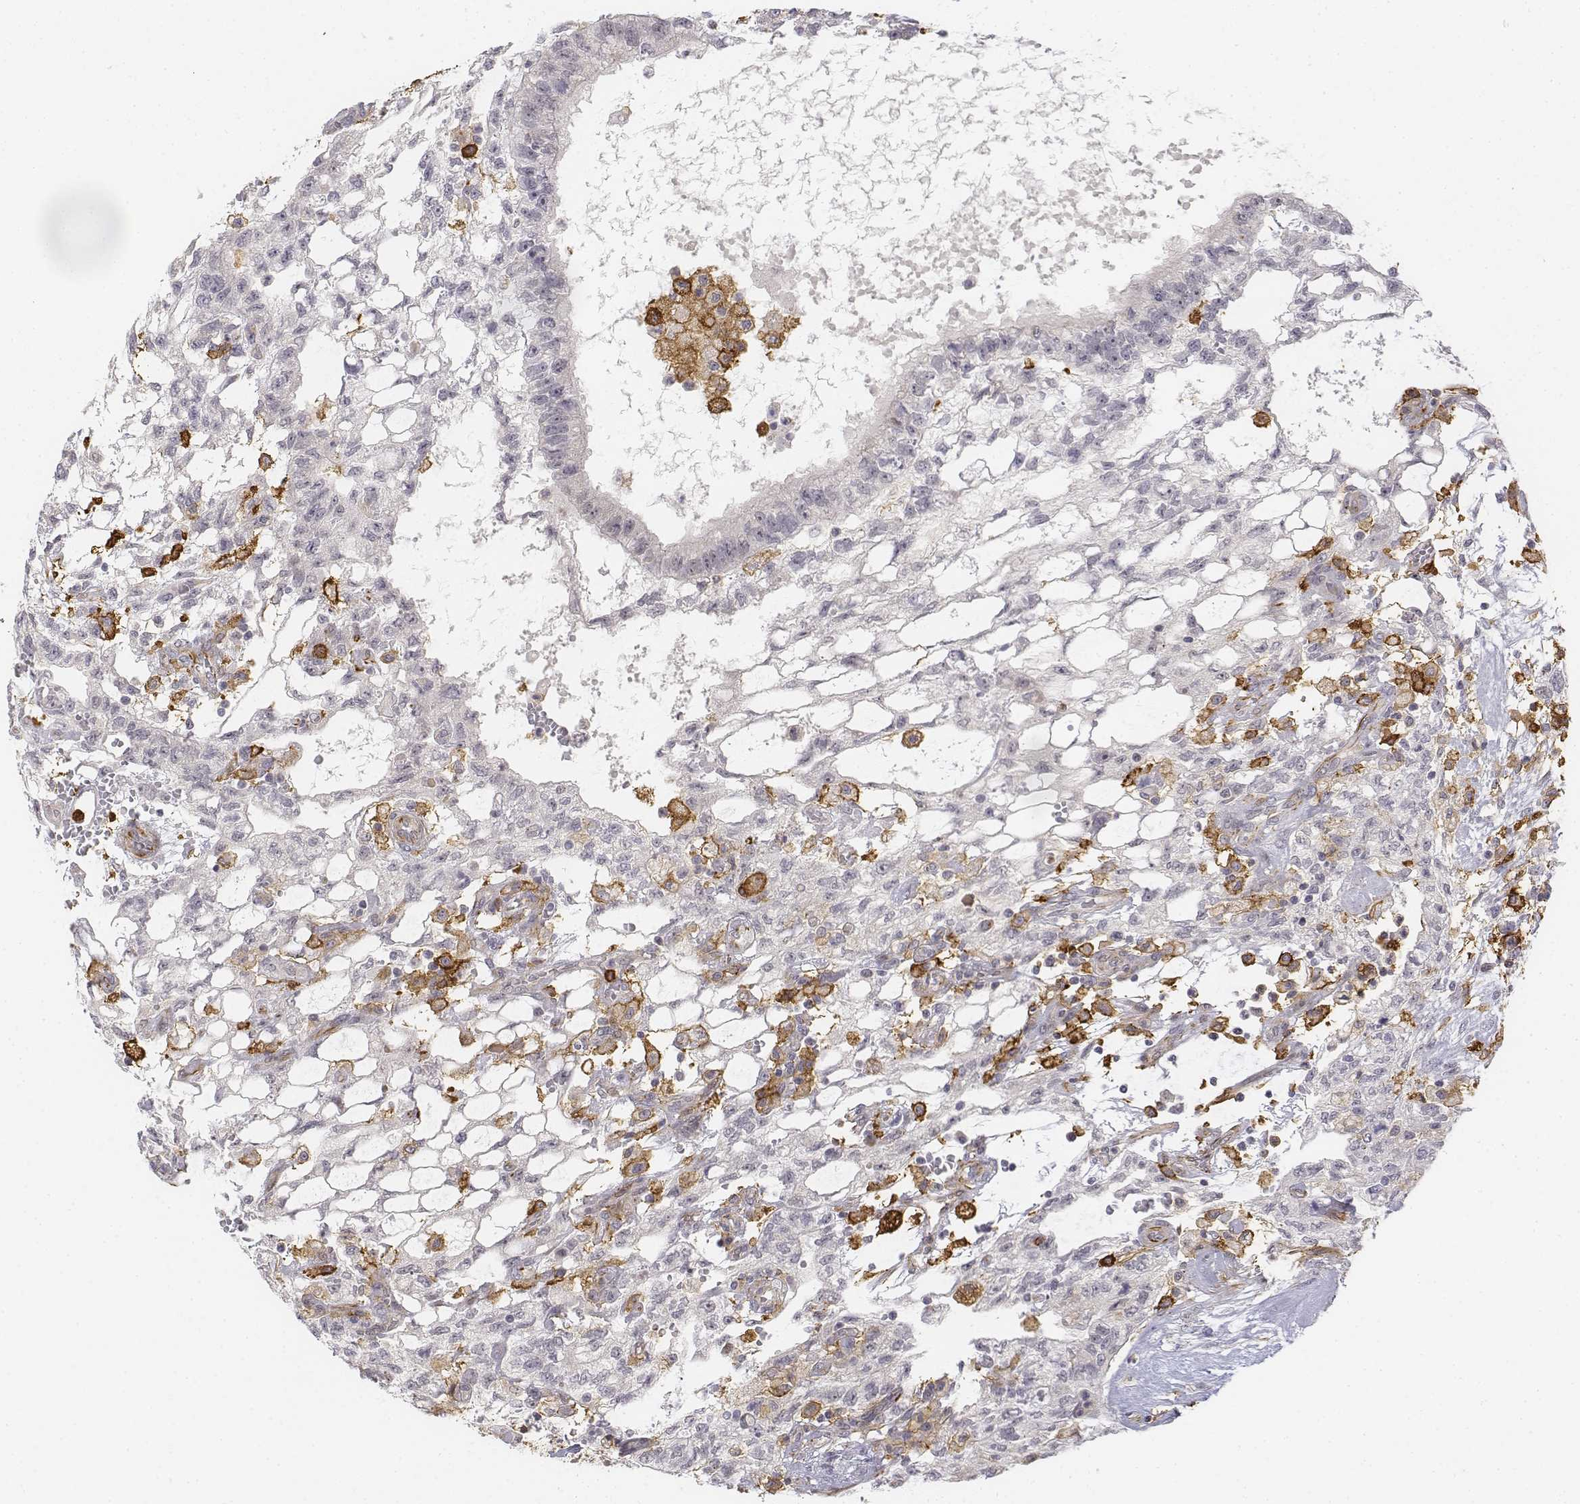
{"staining": {"intensity": "negative", "quantity": "none", "location": "none"}, "tissue": "testis cancer", "cell_type": "Tumor cells", "image_type": "cancer", "snomed": [{"axis": "morphology", "description": "Carcinoma, Embryonal, NOS"}, {"axis": "topography", "description": "Testis"}], "caption": "DAB (3,3'-diaminobenzidine) immunohistochemical staining of human embryonal carcinoma (testis) demonstrates no significant staining in tumor cells.", "gene": "CD14", "patient": {"sex": "male", "age": 32}}